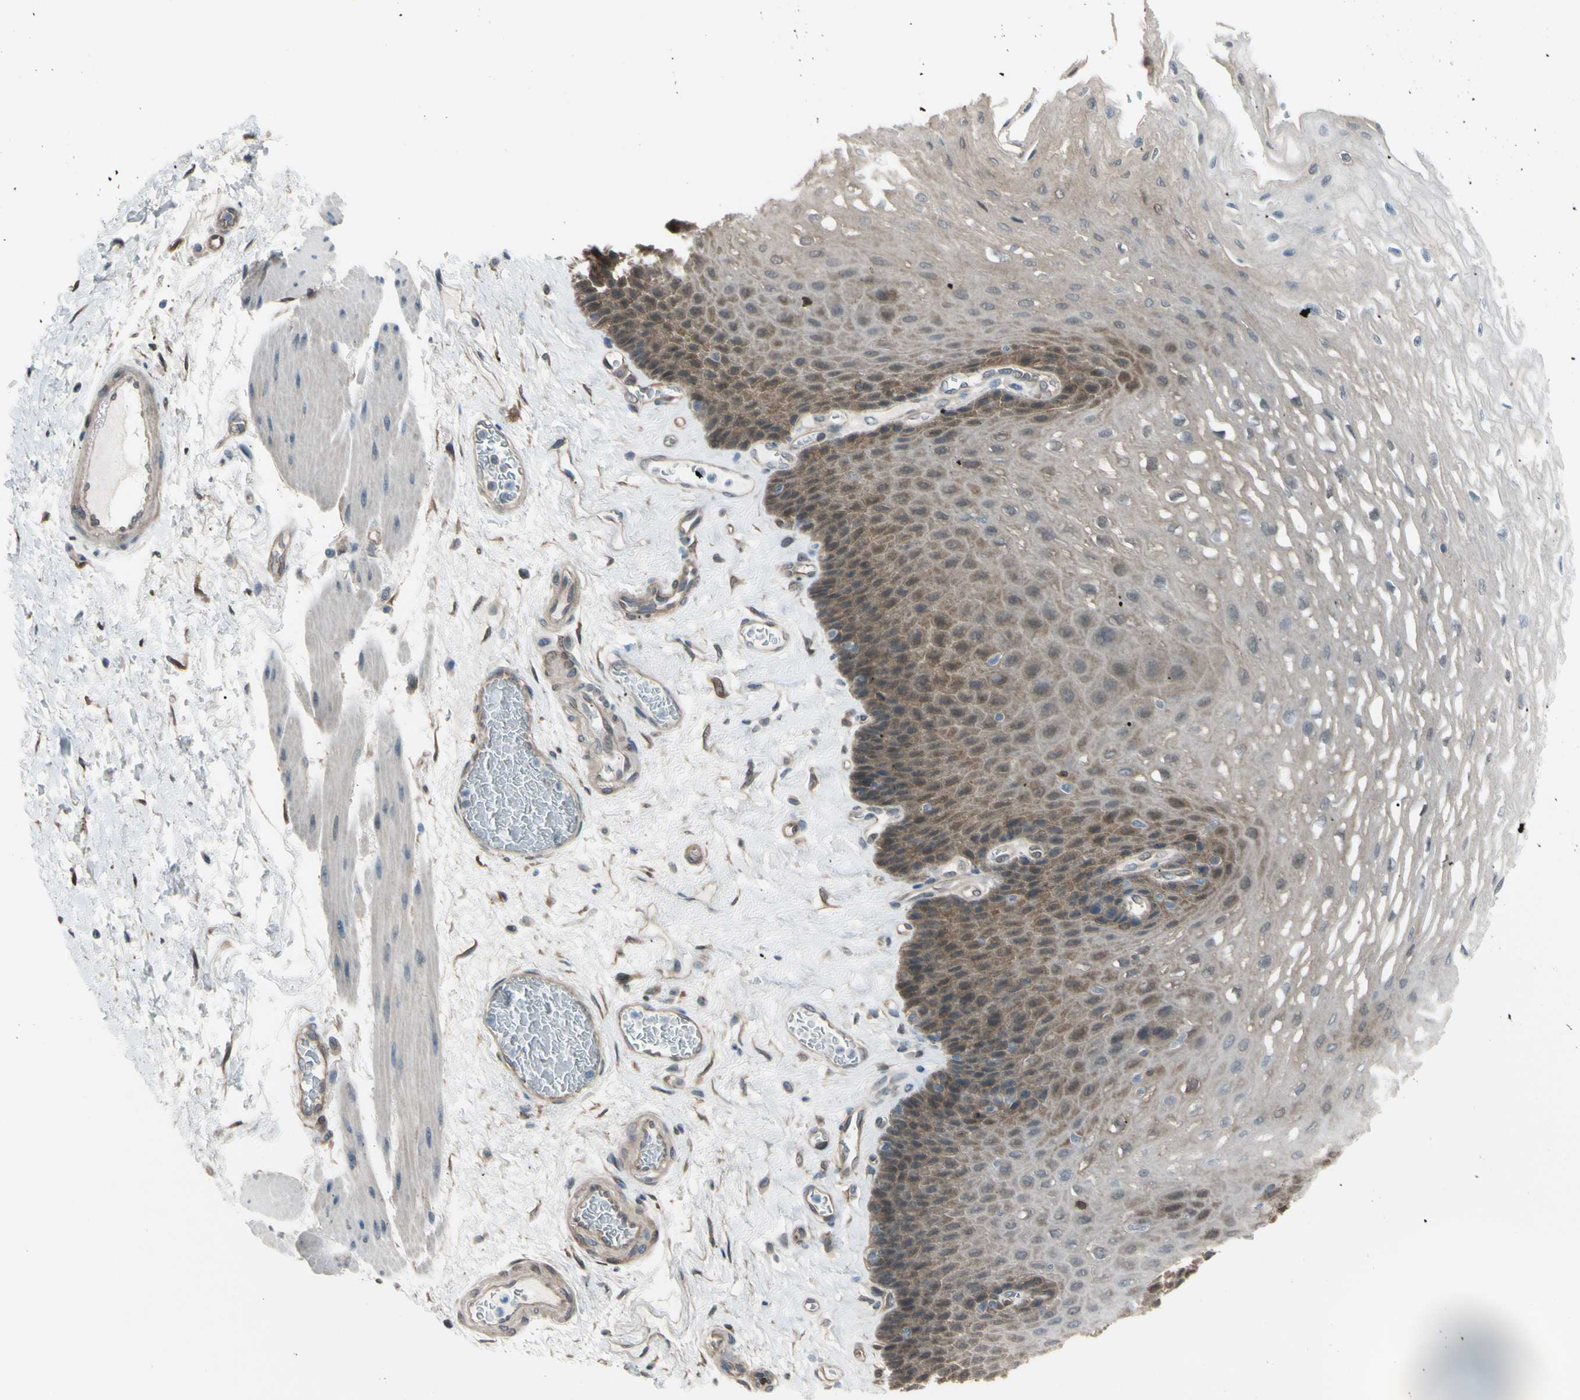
{"staining": {"intensity": "weak", "quantity": "25%-75%", "location": "cytoplasmic/membranous"}, "tissue": "esophagus", "cell_type": "Squamous epithelial cells", "image_type": "normal", "snomed": [{"axis": "morphology", "description": "Normal tissue, NOS"}, {"axis": "topography", "description": "Esophagus"}], "caption": "A photomicrograph of esophagus stained for a protein demonstrates weak cytoplasmic/membranous brown staining in squamous epithelial cells. The protein is shown in brown color, while the nuclei are stained blue.", "gene": "YWHAQ", "patient": {"sex": "female", "age": 72}}